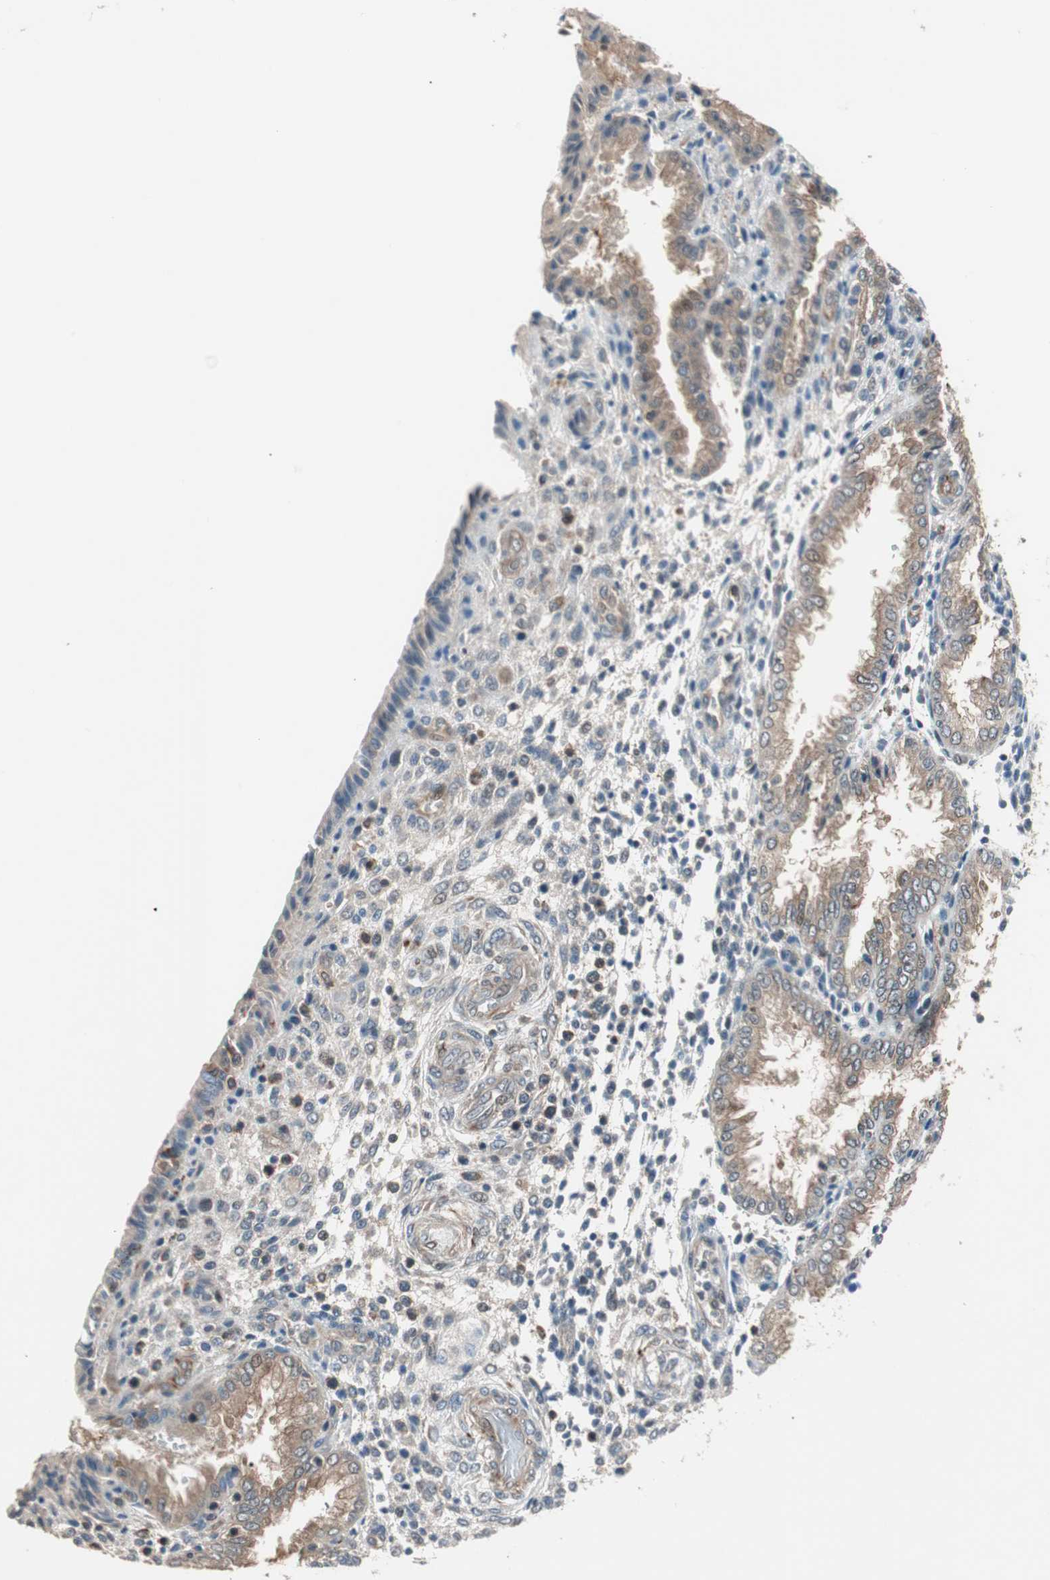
{"staining": {"intensity": "weak", "quantity": "<25%", "location": "cytoplasmic/membranous"}, "tissue": "endometrium", "cell_type": "Cells in endometrial stroma", "image_type": "normal", "snomed": [{"axis": "morphology", "description": "Normal tissue, NOS"}, {"axis": "topography", "description": "Endometrium"}], "caption": "Human endometrium stained for a protein using immunohistochemistry displays no expression in cells in endometrial stroma.", "gene": "P3R3URF", "patient": {"sex": "female", "age": 33}}